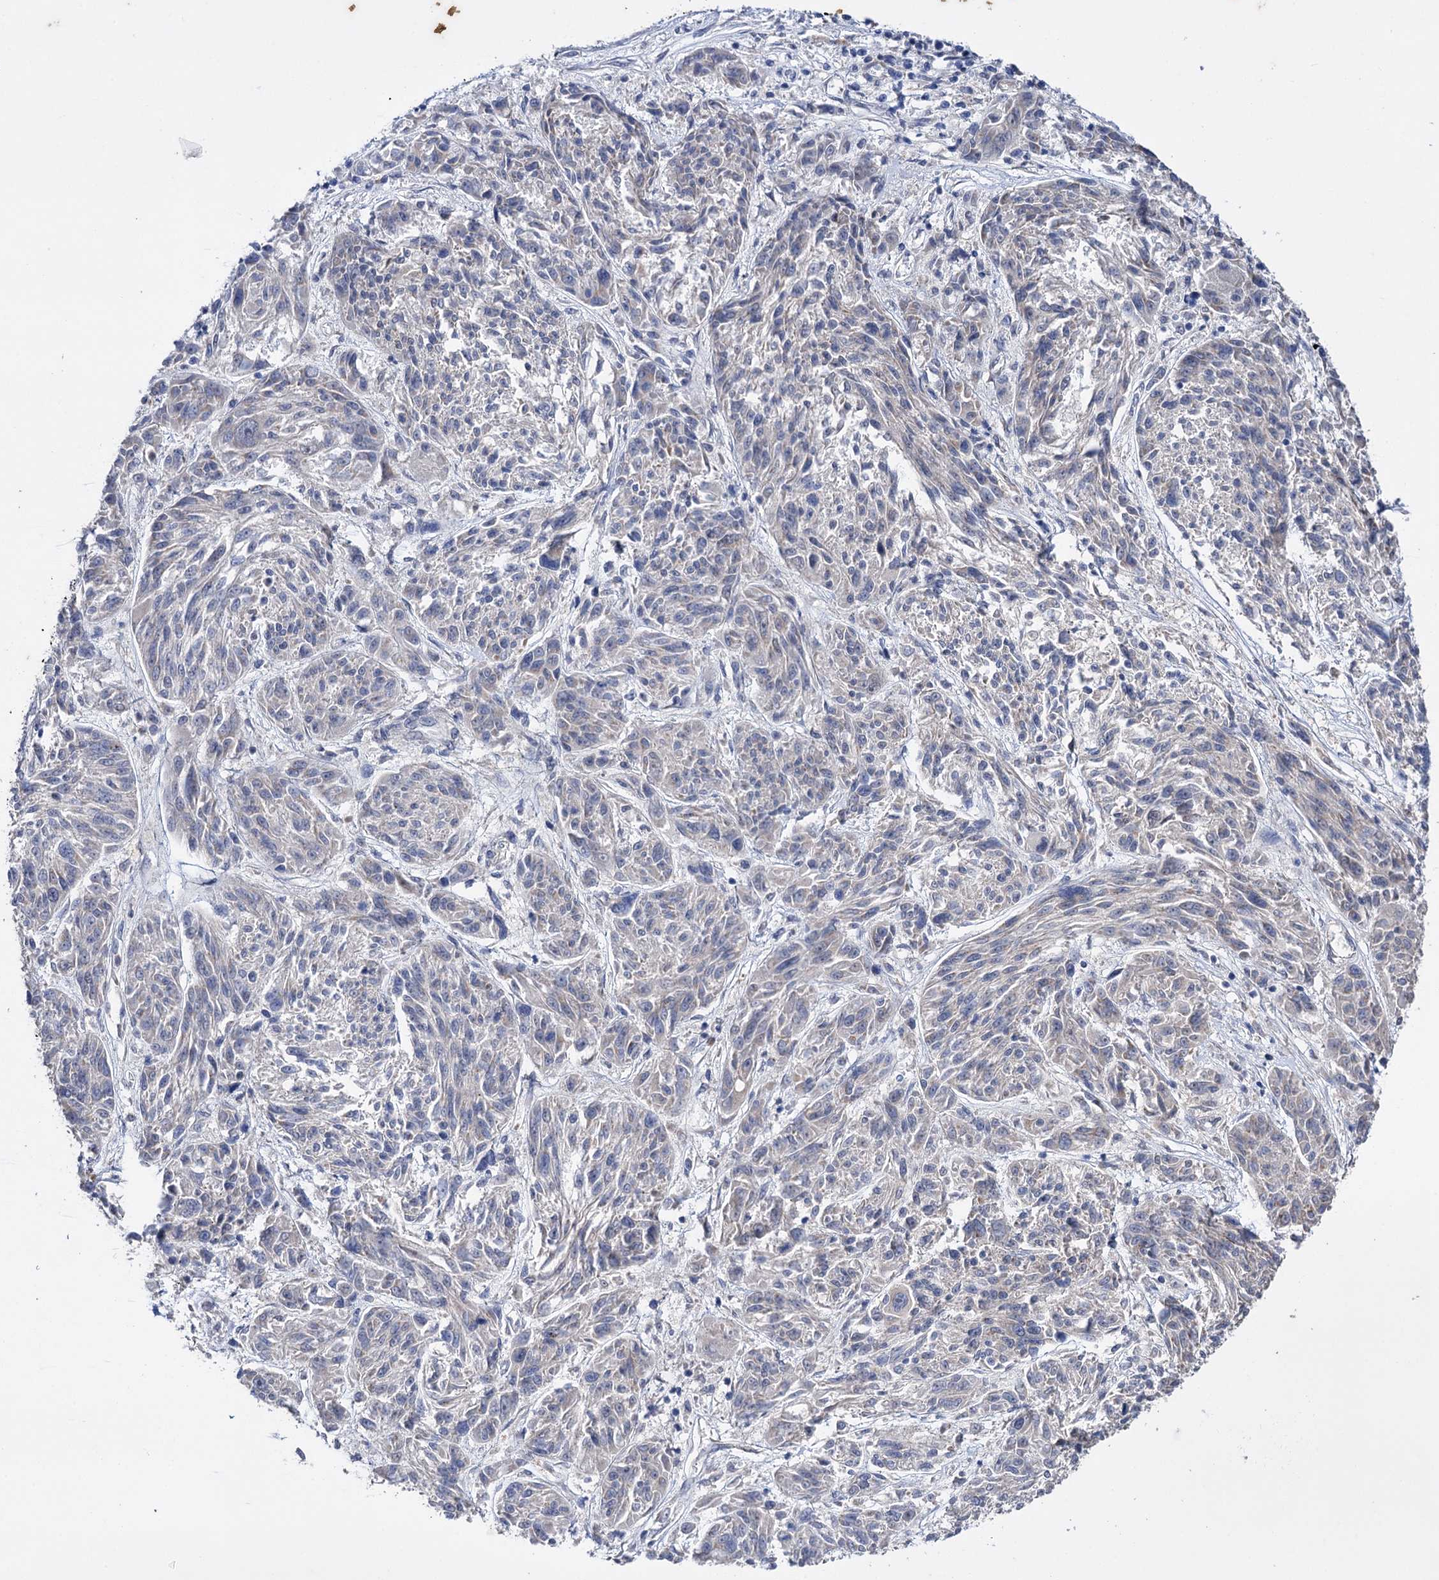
{"staining": {"intensity": "negative", "quantity": "none", "location": "none"}, "tissue": "melanoma", "cell_type": "Tumor cells", "image_type": "cancer", "snomed": [{"axis": "morphology", "description": "Malignant melanoma, NOS"}, {"axis": "topography", "description": "Skin"}], "caption": "A high-resolution photomicrograph shows immunohistochemistry staining of melanoma, which shows no significant positivity in tumor cells. The staining is performed using DAB (3,3'-diaminobenzidine) brown chromogen with nuclei counter-stained in using hematoxylin.", "gene": "CLPB", "patient": {"sex": "male", "age": 53}}